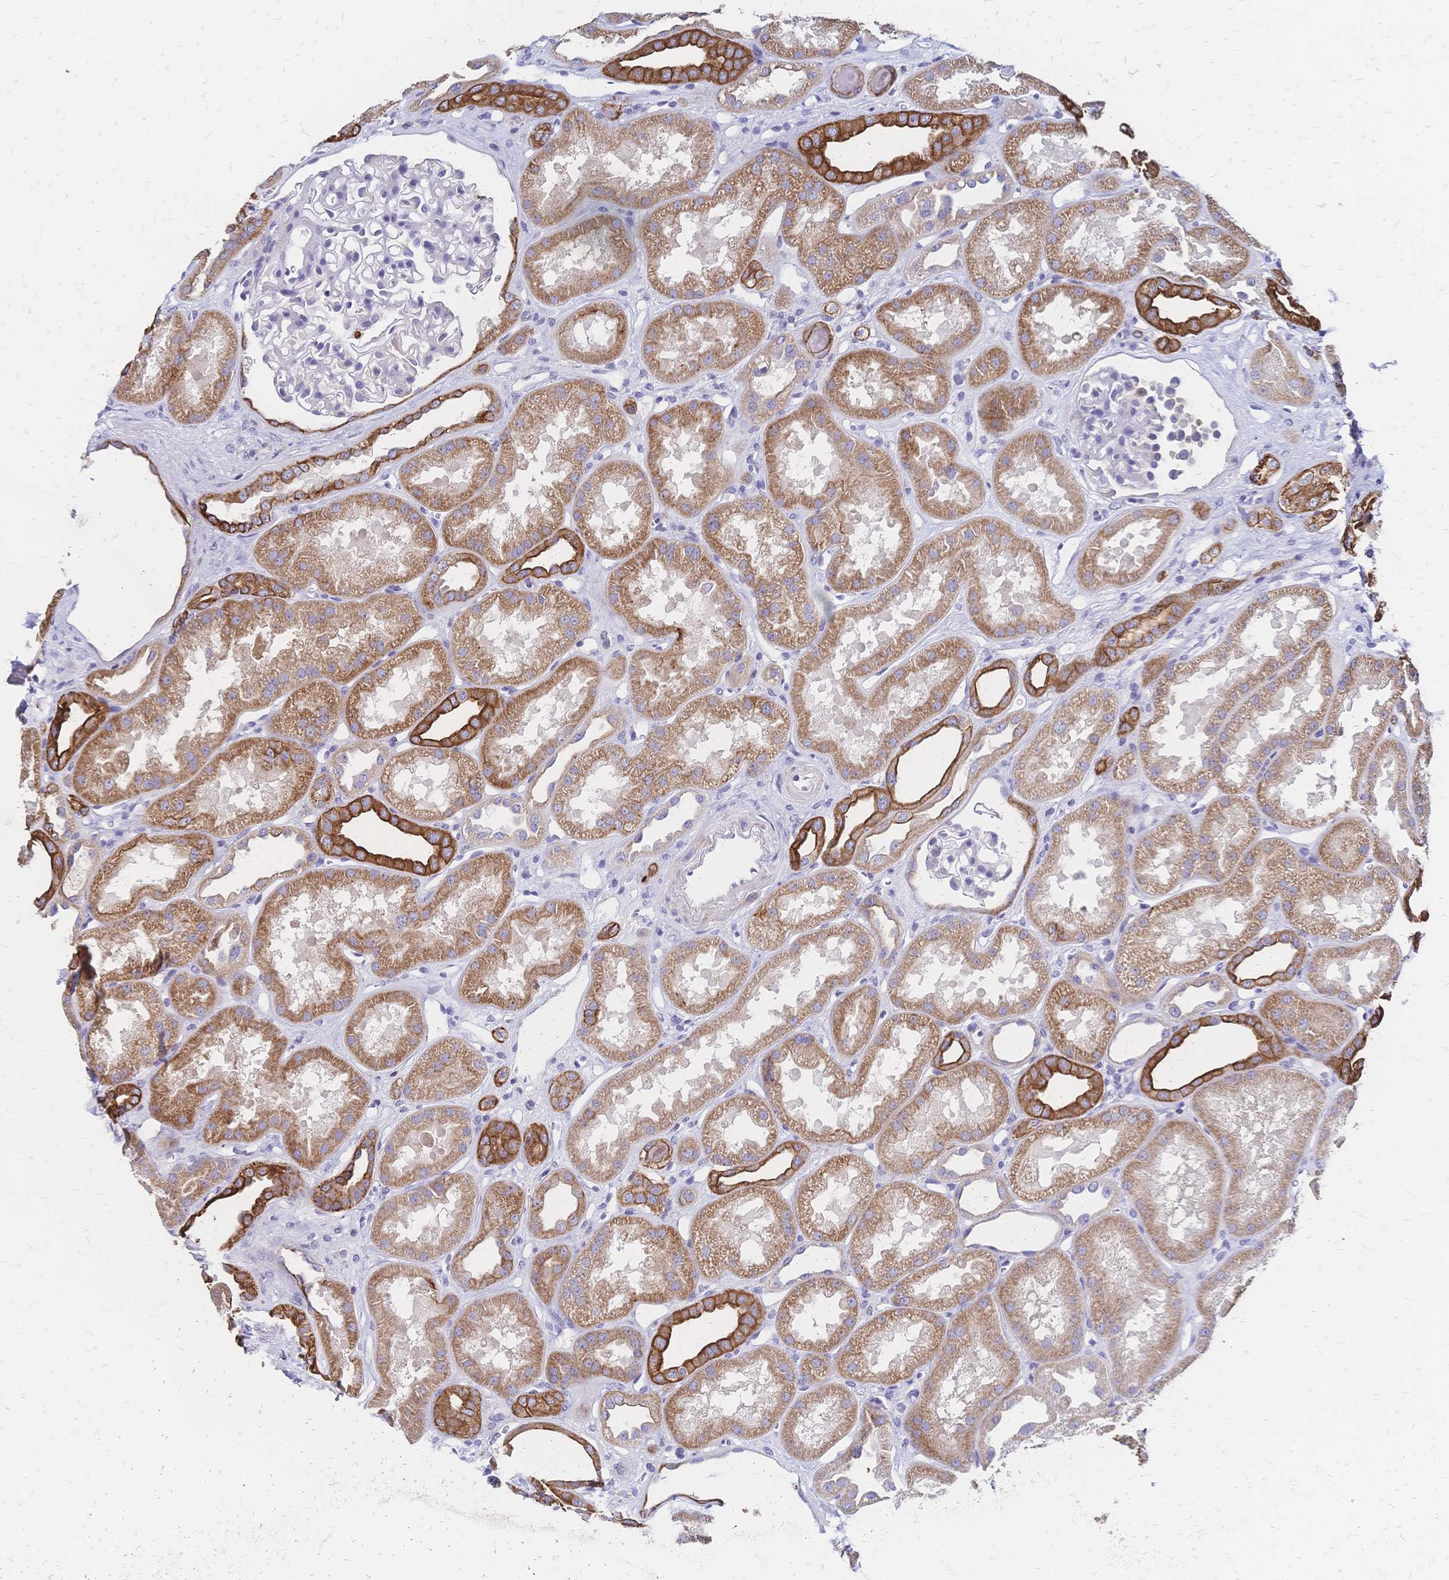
{"staining": {"intensity": "negative", "quantity": "none", "location": "none"}, "tissue": "kidney", "cell_type": "Cells in glomeruli", "image_type": "normal", "snomed": [{"axis": "morphology", "description": "Normal tissue, NOS"}, {"axis": "topography", "description": "Kidney"}], "caption": "This photomicrograph is of benign kidney stained with immunohistochemistry (IHC) to label a protein in brown with the nuclei are counter-stained blue. There is no positivity in cells in glomeruli. (DAB immunohistochemistry (IHC), high magnification).", "gene": "DTNB", "patient": {"sex": "male", "age": 61}}